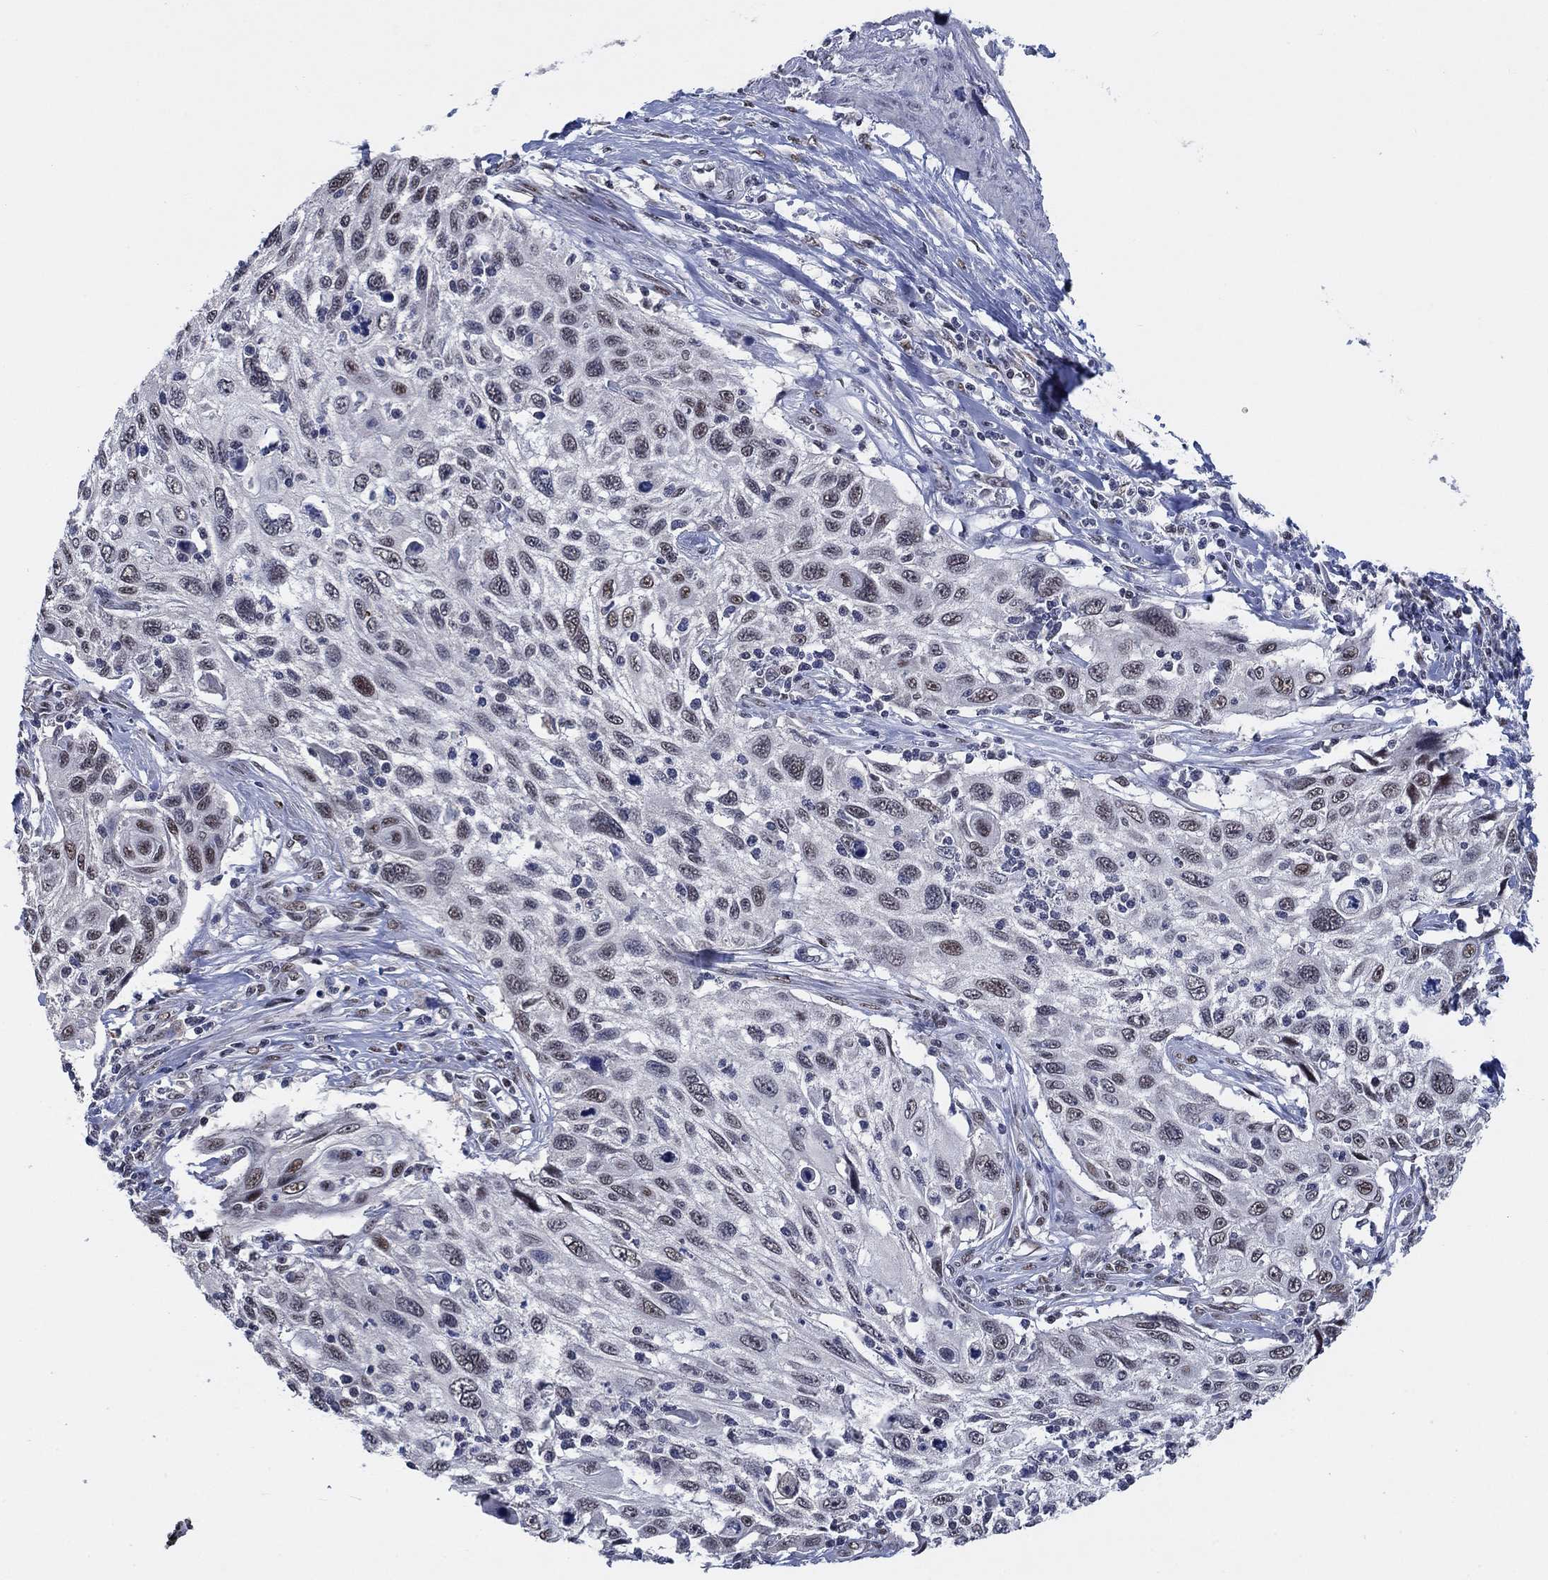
{"staining": {"intensity": "negative", "quantity": "none", "location": "none"}, "tissue": "cervical cancer", "cell_type": "Tumor cells", "image_type": "cancer", "snomed": [{"axis": "morphology", "description": "Squamous cell carcinoma, NOS"}, {"axis": "topography", "description": "Cervix"}], "caption": "The photomicrograph exhibits no staining of tumor cells in cervical squamous cell carcinoma.", "gene": "HTN1", "patient": {"sex": "female", "age": 70}}